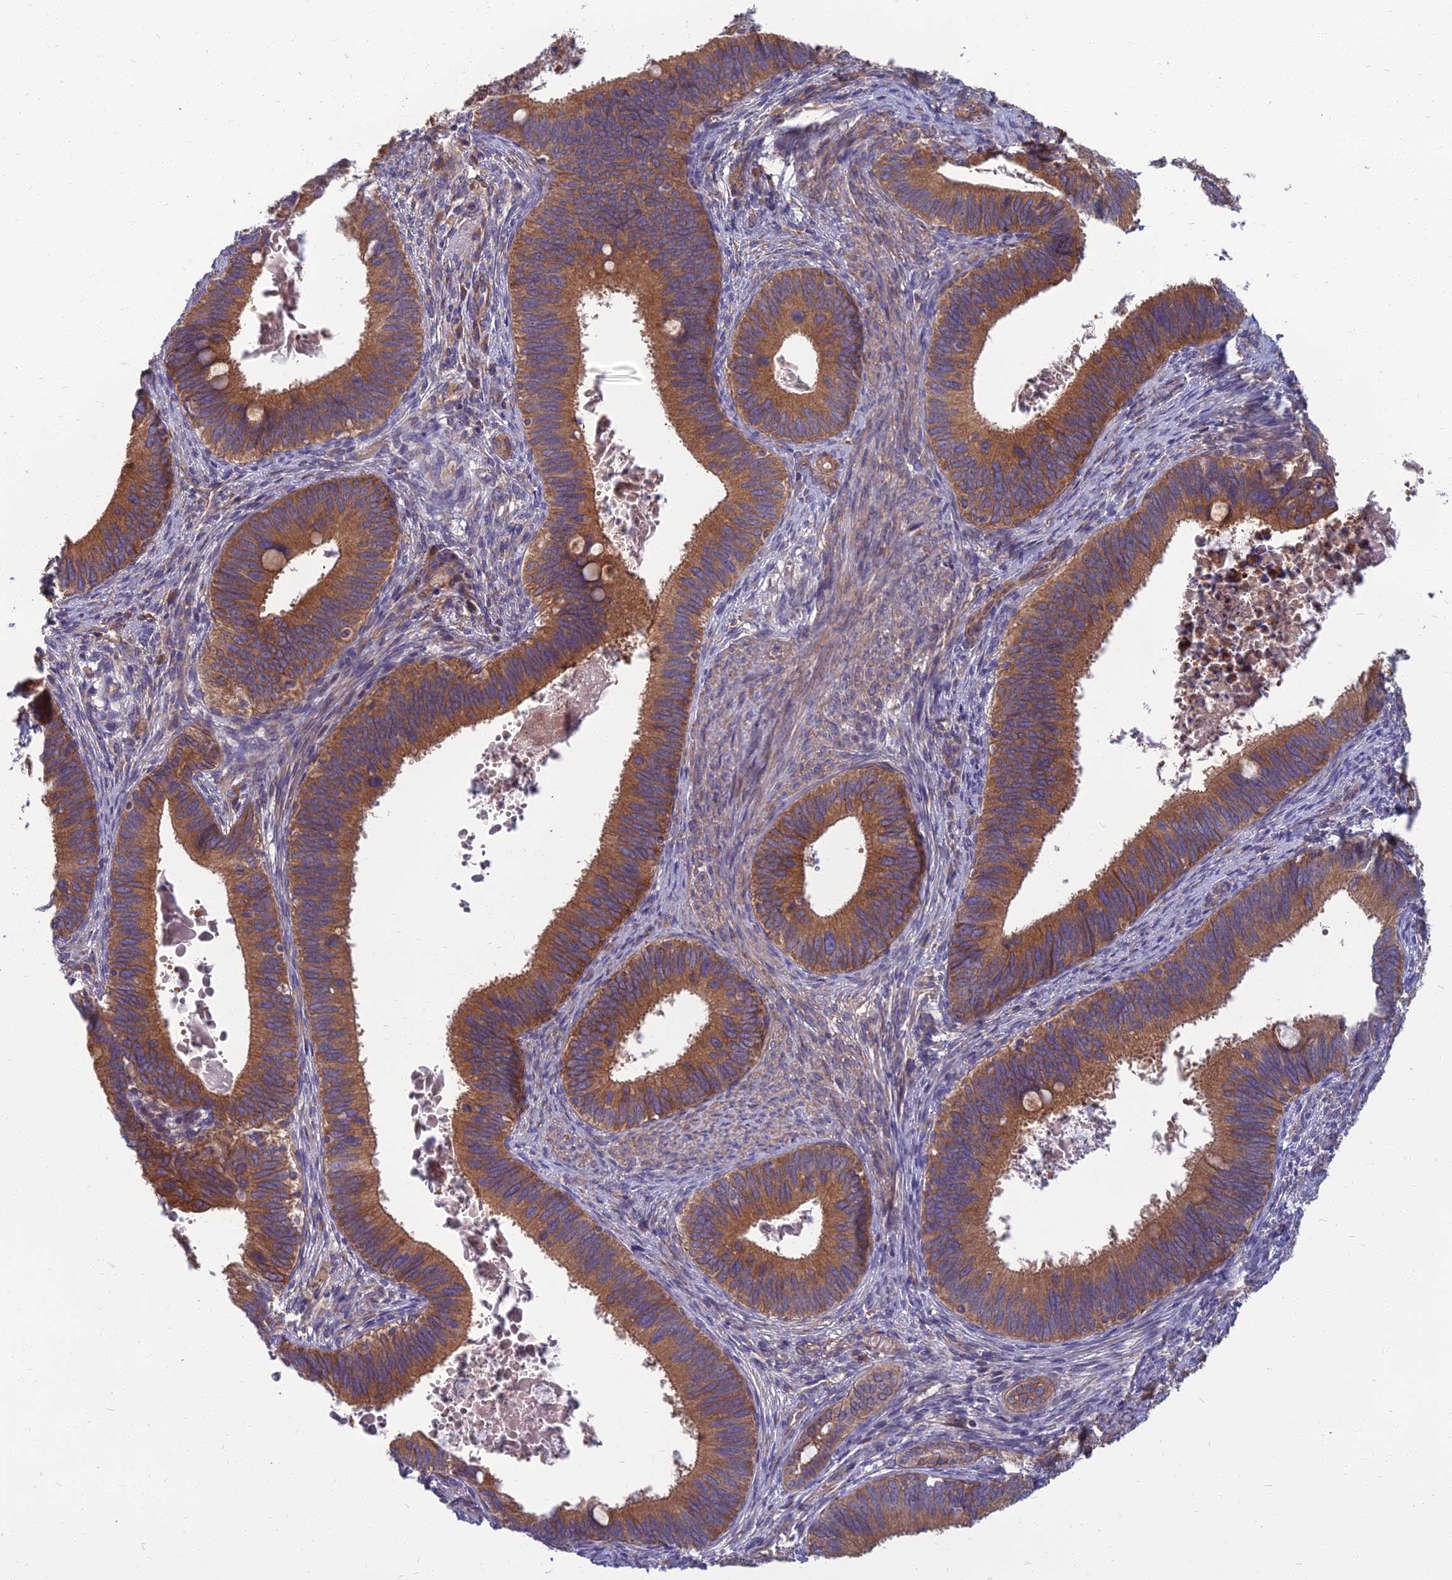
{"staining": {"intensity": "moderate", "quantity": ">75%", "location": "cytoplasmic/membranous"}, "tissue": "cervical cancer", "cell_type": "Tumor cells", "image_type": "cancer", "snomed": [{"axis": "morphology", "description": "Adenocarcinoma, NOS"}, {"axis": "topography", "description": "Cervix"}], "caption": "Moderate cytoplasmic/membranous expression for a protein is identified in about >75% of tumor cells of cervical cancer using immunohistochemistry.", "gene": "WDR24", "patient": {"sex": "female", "age": 42}}